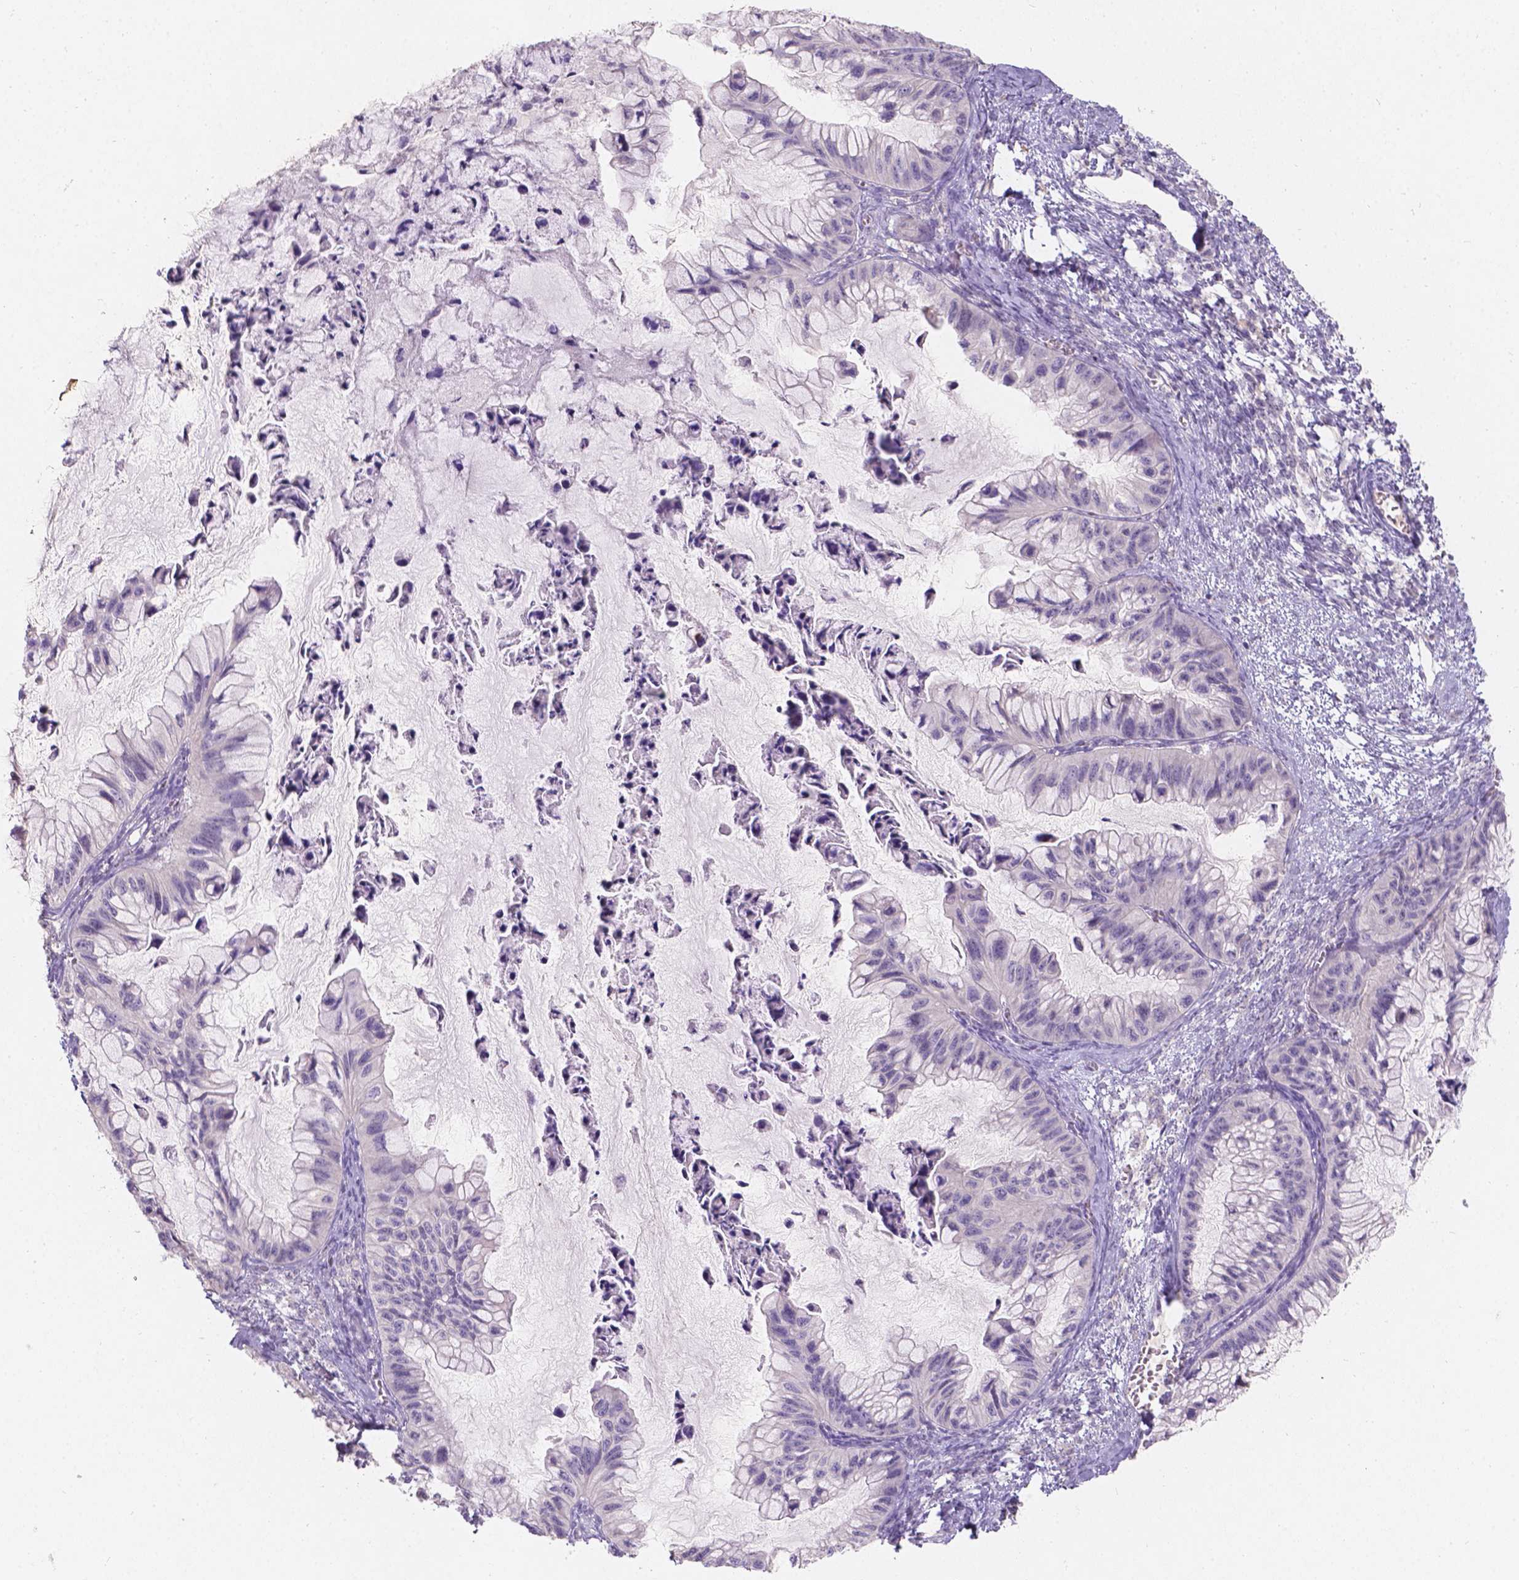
{"staining": {"intensity": "negative", "quantity": "none", "location": "none"}, "tissue": "ovarian cancer", "cell_type": "Tumor cells", "image_type": "cancer", "snomed": [{"axis": "morphology", "description": "Cystadenocarcinoma, mucinous, NOS"}, {"axis": "topography", "description": "Ovary"}], "caption": "An immunohistochemistry micrograph of mucinous cystadenocarcinoma (ovarian) is shown. There is no staining in tumor cells of mucinous cystadenocarcinoma (ovarian).", "gene": "DCAF4L1", "patient": {"sex": "female", "age": 72}}